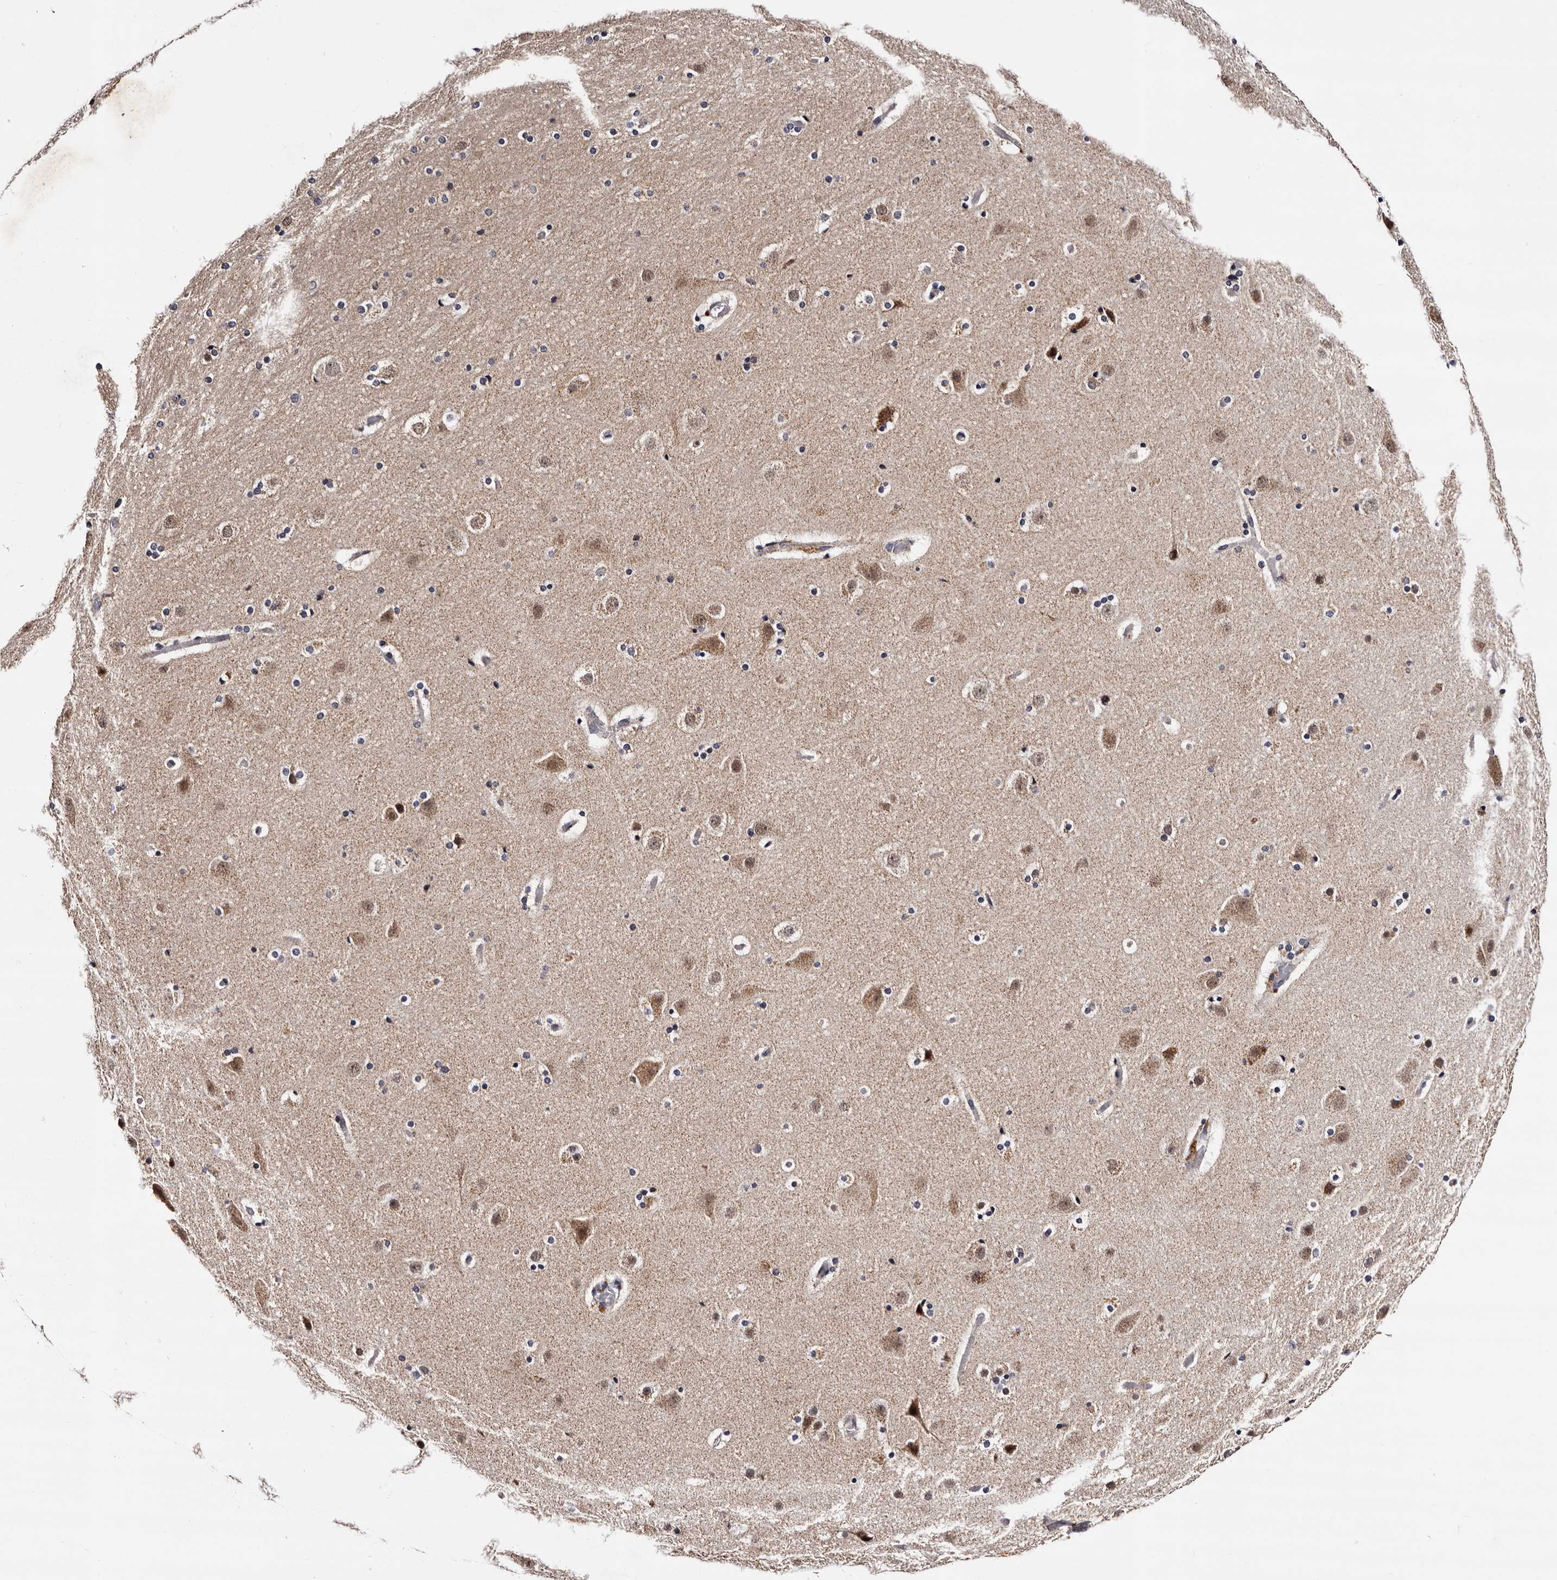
{"staining": {"intensity": "weak", "quantity": "25%-75%", "location": "cytoplasmic/membranous"}, "tissue": "cerebral cortex", "cell_type": "Endothelial cells", "image_type": "normal", "snomed": [{"axis": "morphology", "description": "Normal tissue, NOS"}, {"axis": "topography", "description": "Cerebral cortex"}], "caption": "Immunohistochemistry of normal human cerebral cortex shows low levels of weak cytoplasmic/membranous expression in approximately 25%-75% of endothelial cells. The staining was performed using DAB (3,3'-diaminobenzidine) to visualize the protein expression in brown, while the nuclei were stained in blue with hematoxylin (Magnification: 20x).", "gene": "TAF4B", "patient": {"sex": "male", "age": 57}}